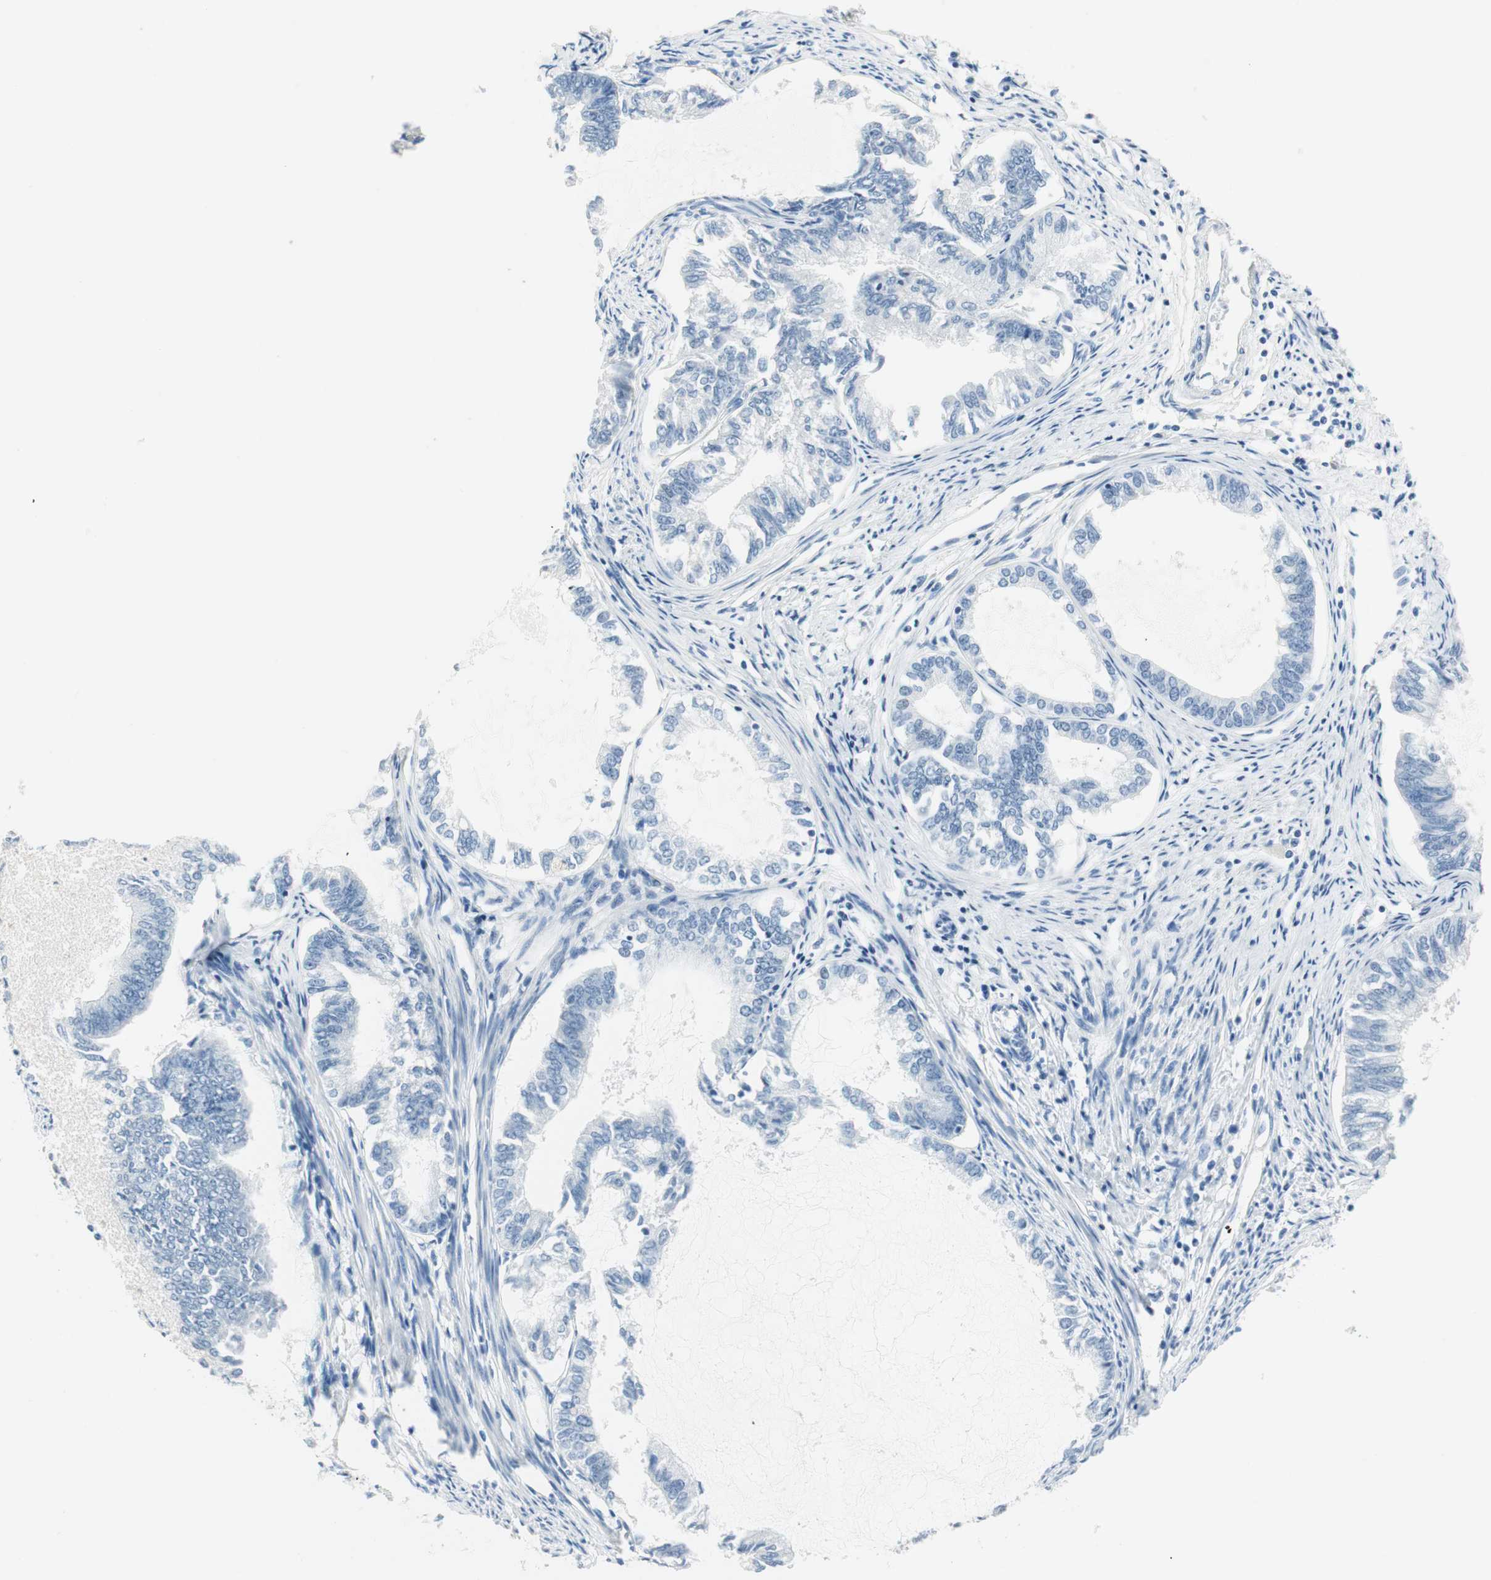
{"staining": {"intensity": "negative", "quantity": "none", "location": "none"}, "tissue": "endometrial cancer", "cell_type": "Tumor cells", "image_type": "cancer", "snomed": [{"axis": "morphology", "description": "Adenocarcinoma, NOS"}, {"axis": "topography", "description": "Endometrium"}], "caption": "The histopathology image displays no staining of tumor cells in endometrial cancer (adenocarcinoma). Nuclei are stained in blue.", "gene": "HOXB13", "patient": {"sex": "female", "age": 86}}